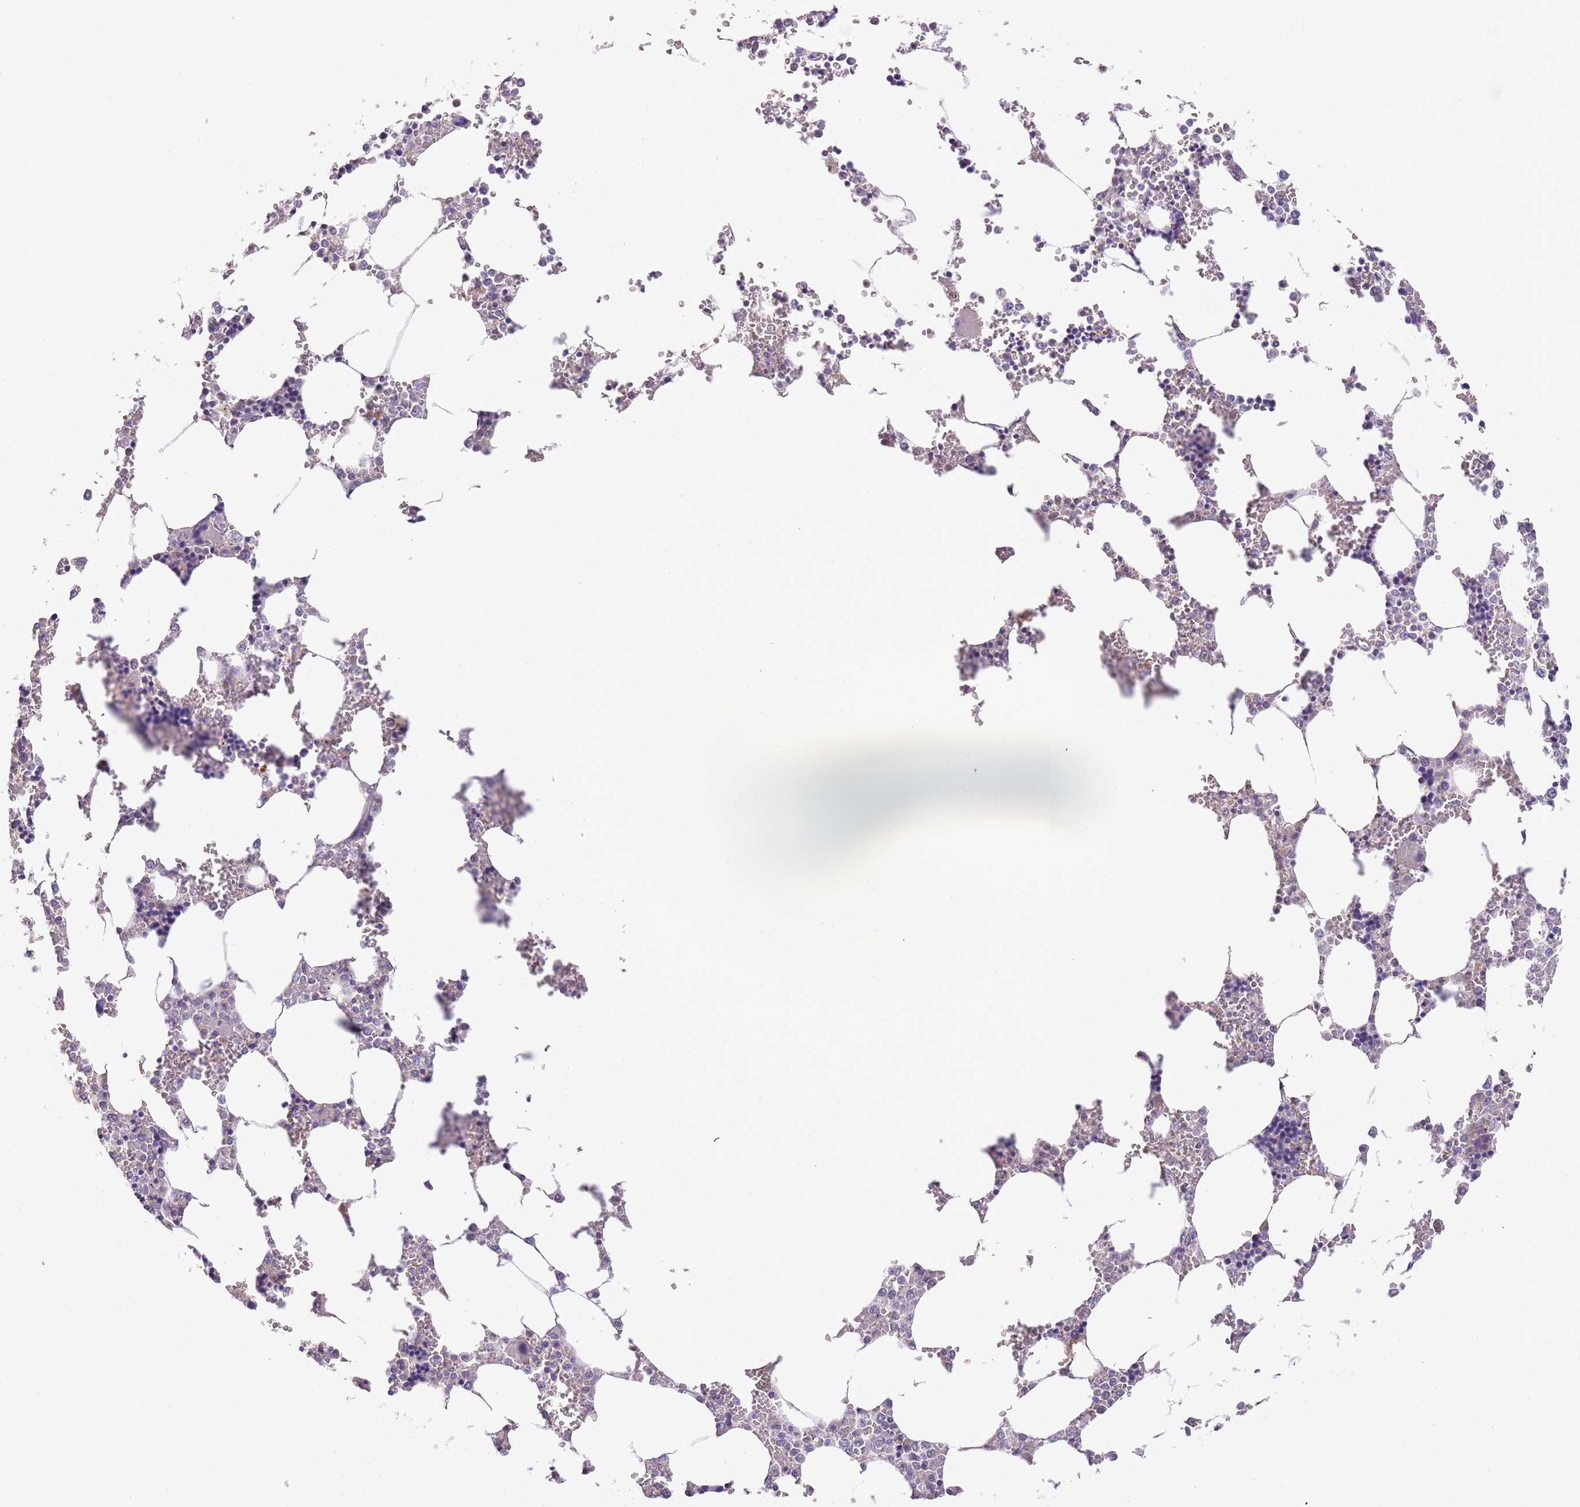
{"staining": {"intensity": "negative", "quantity": "none", "location": "none"}, "tissue": "bone marrow", "cell_type": "Hematopoietic cells", "image_type": "normal", "snomed": [{"axis": "morphology", "description": "Normal tissue, NOS"}, {"axis": "topography", "description": "Bone marrow"}], "caption": "Hematopoietic cells are negative for brown protein staining in unremarkable bone marrow. (DAB (3,3'-diaminobenzidine) immunohistochemistry visualized using brightfield microscopy, high magnification).", "gene": "ZNF658", "patient": {"sex": "male", "age": 64}}